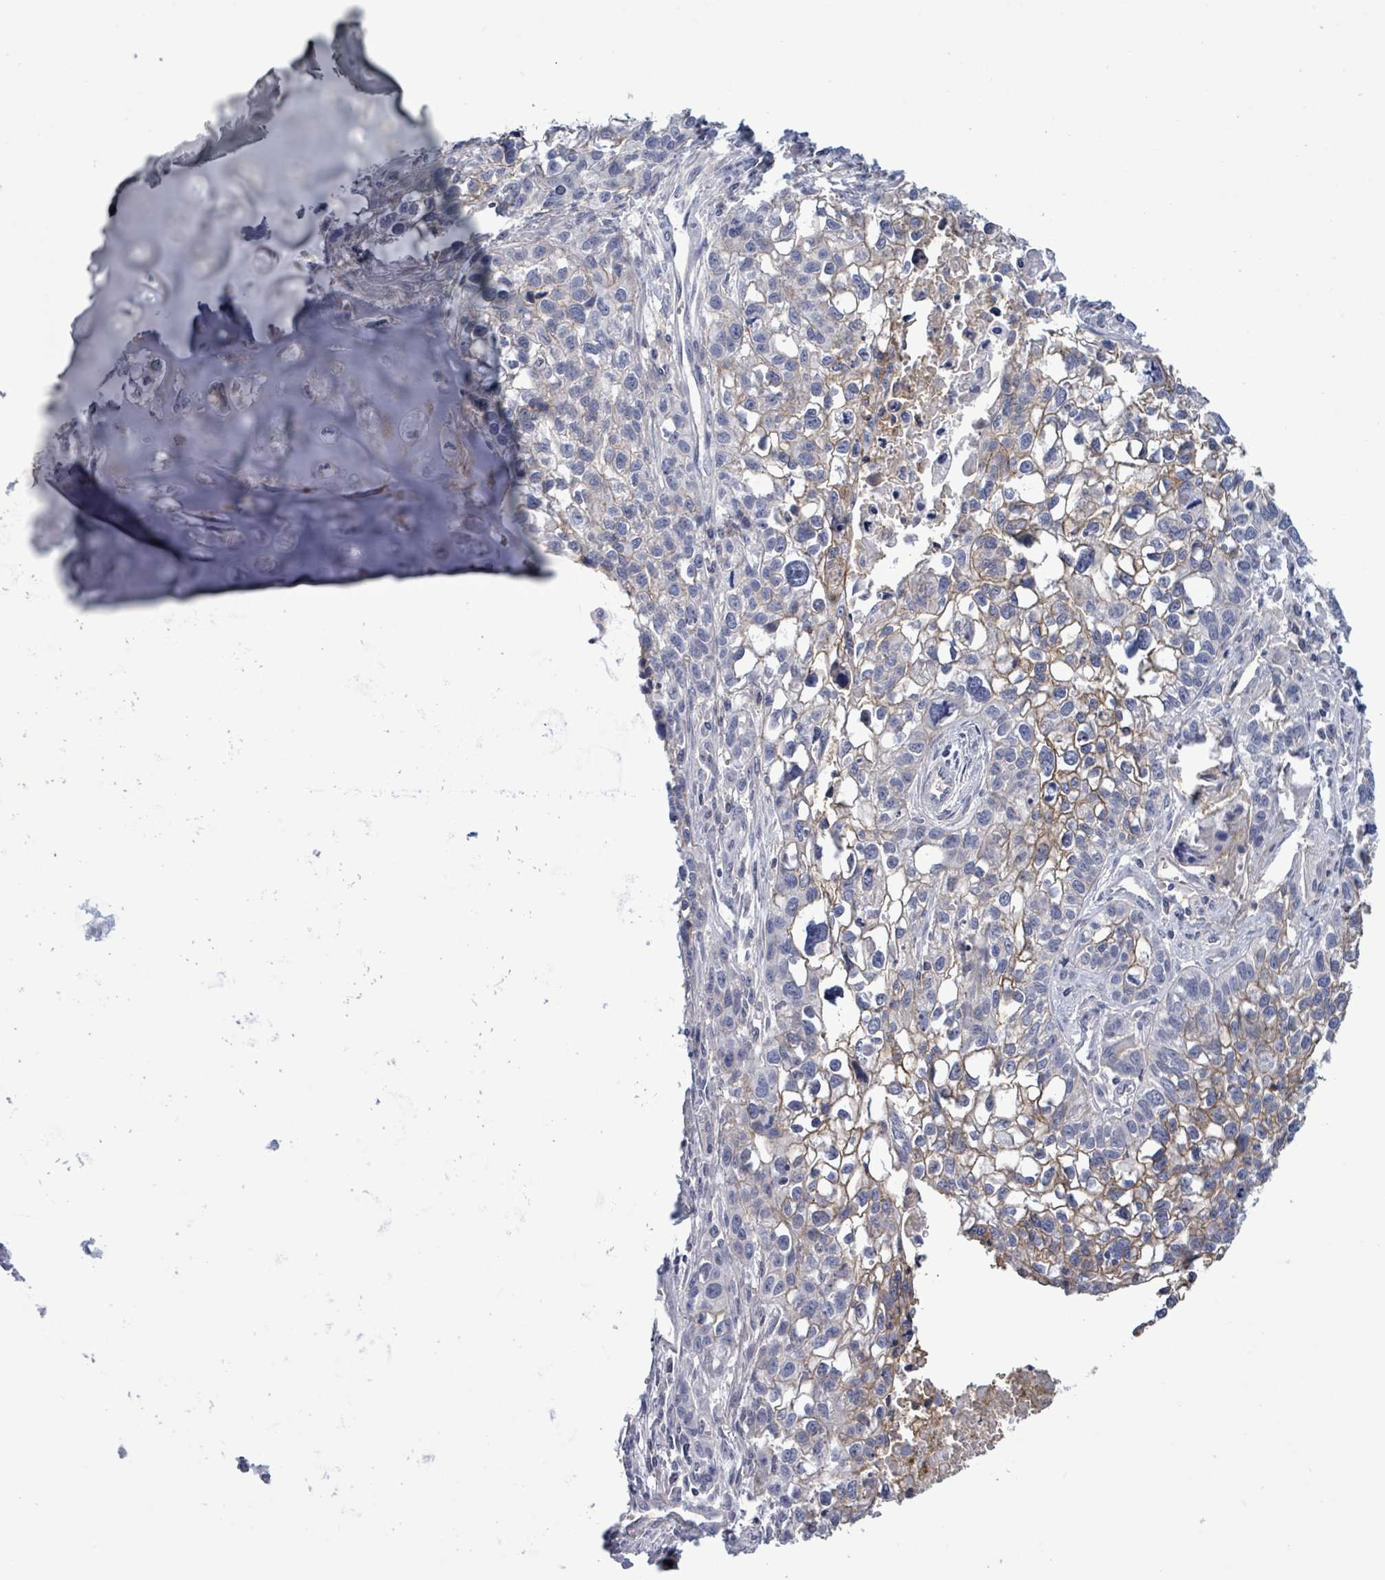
{"staining": {"intensity": "weak", "quantity": "<25%", "location": "cytoplasmic/membranous"}, "tissue": "lung cancer", "cell_type": "Tumor cells", "image_type": "cancer", "snomed": [{"axis": "morphology", "description": "Squamous cell carcinoma, NOS"}, {"axis": "topography", "description": "Lung"}], "caption": "Immunohistochemistry micrograph of neoplastic tissue: squamous cell carcinoma (lung) stained with DAB (3,3'-diaminobenzidine) displays no significant protein positivity in tumor cells. (DAB immunohistochemistry with hematoxylin counter stain).", "gene": "BSG", "patient": {"sex": "male", "age": 74}}